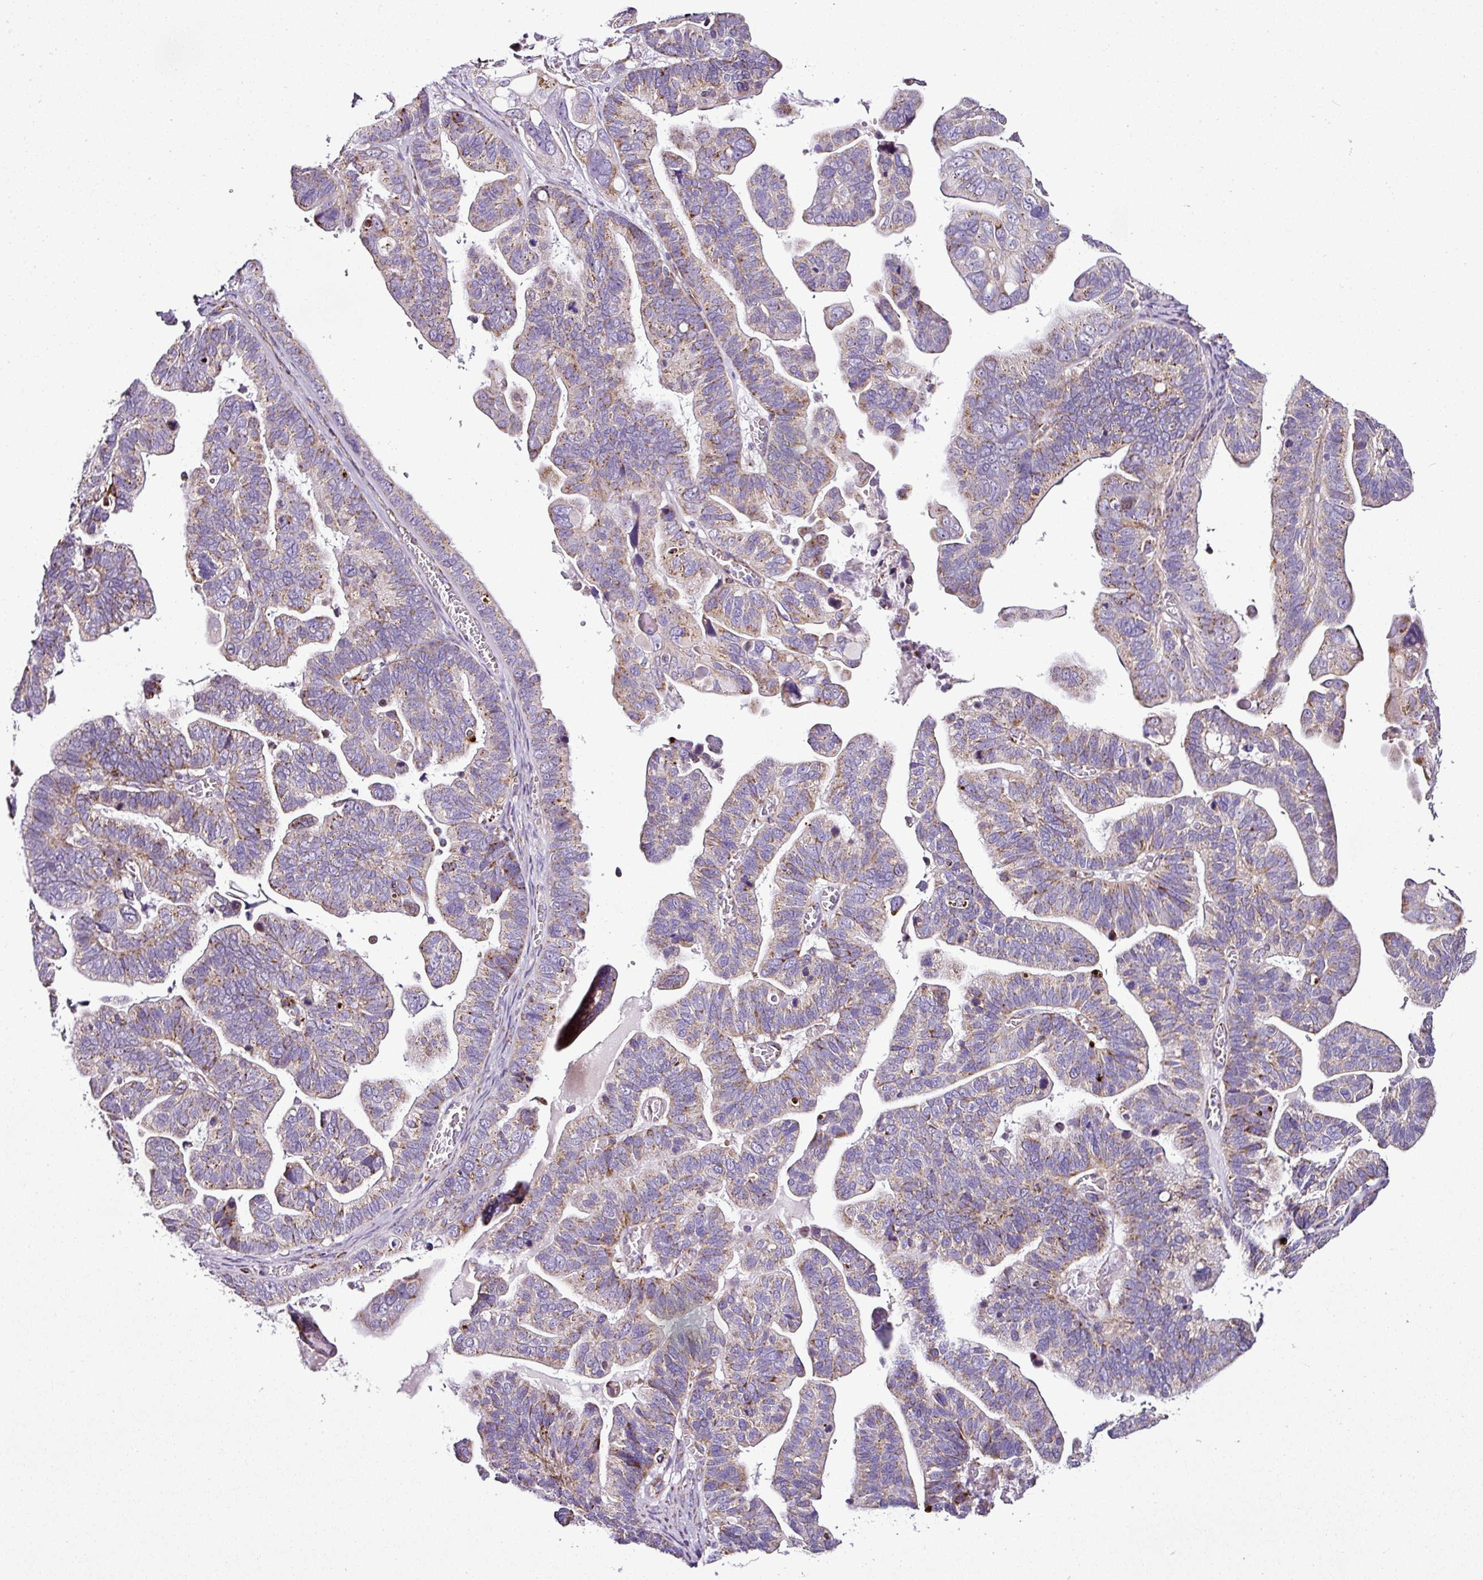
{"staining": {"intensity": "moderate", "quantity": ">75%", "location": "cytoplasmic/membranous"}, "tissue": "ovarian cancer", "cell_type": "Tumor cells", "image_type": "cancer", "snomed": [{"axis": "morphology", "description": "Cystadenocarcinoma, serous, NOS"}, {"axis": "topography", "description": "Ovary"}], "caption": "The photomicrograph displays immunohistochemical staining of serous cystadenocarcinoma (ovarian). There is moderate cytoplasmic/membranous expression is seen in approximately >75% of tumor cells.", "gene": "DPAGT1", "patient": {"sex": "female", "age": 56}}